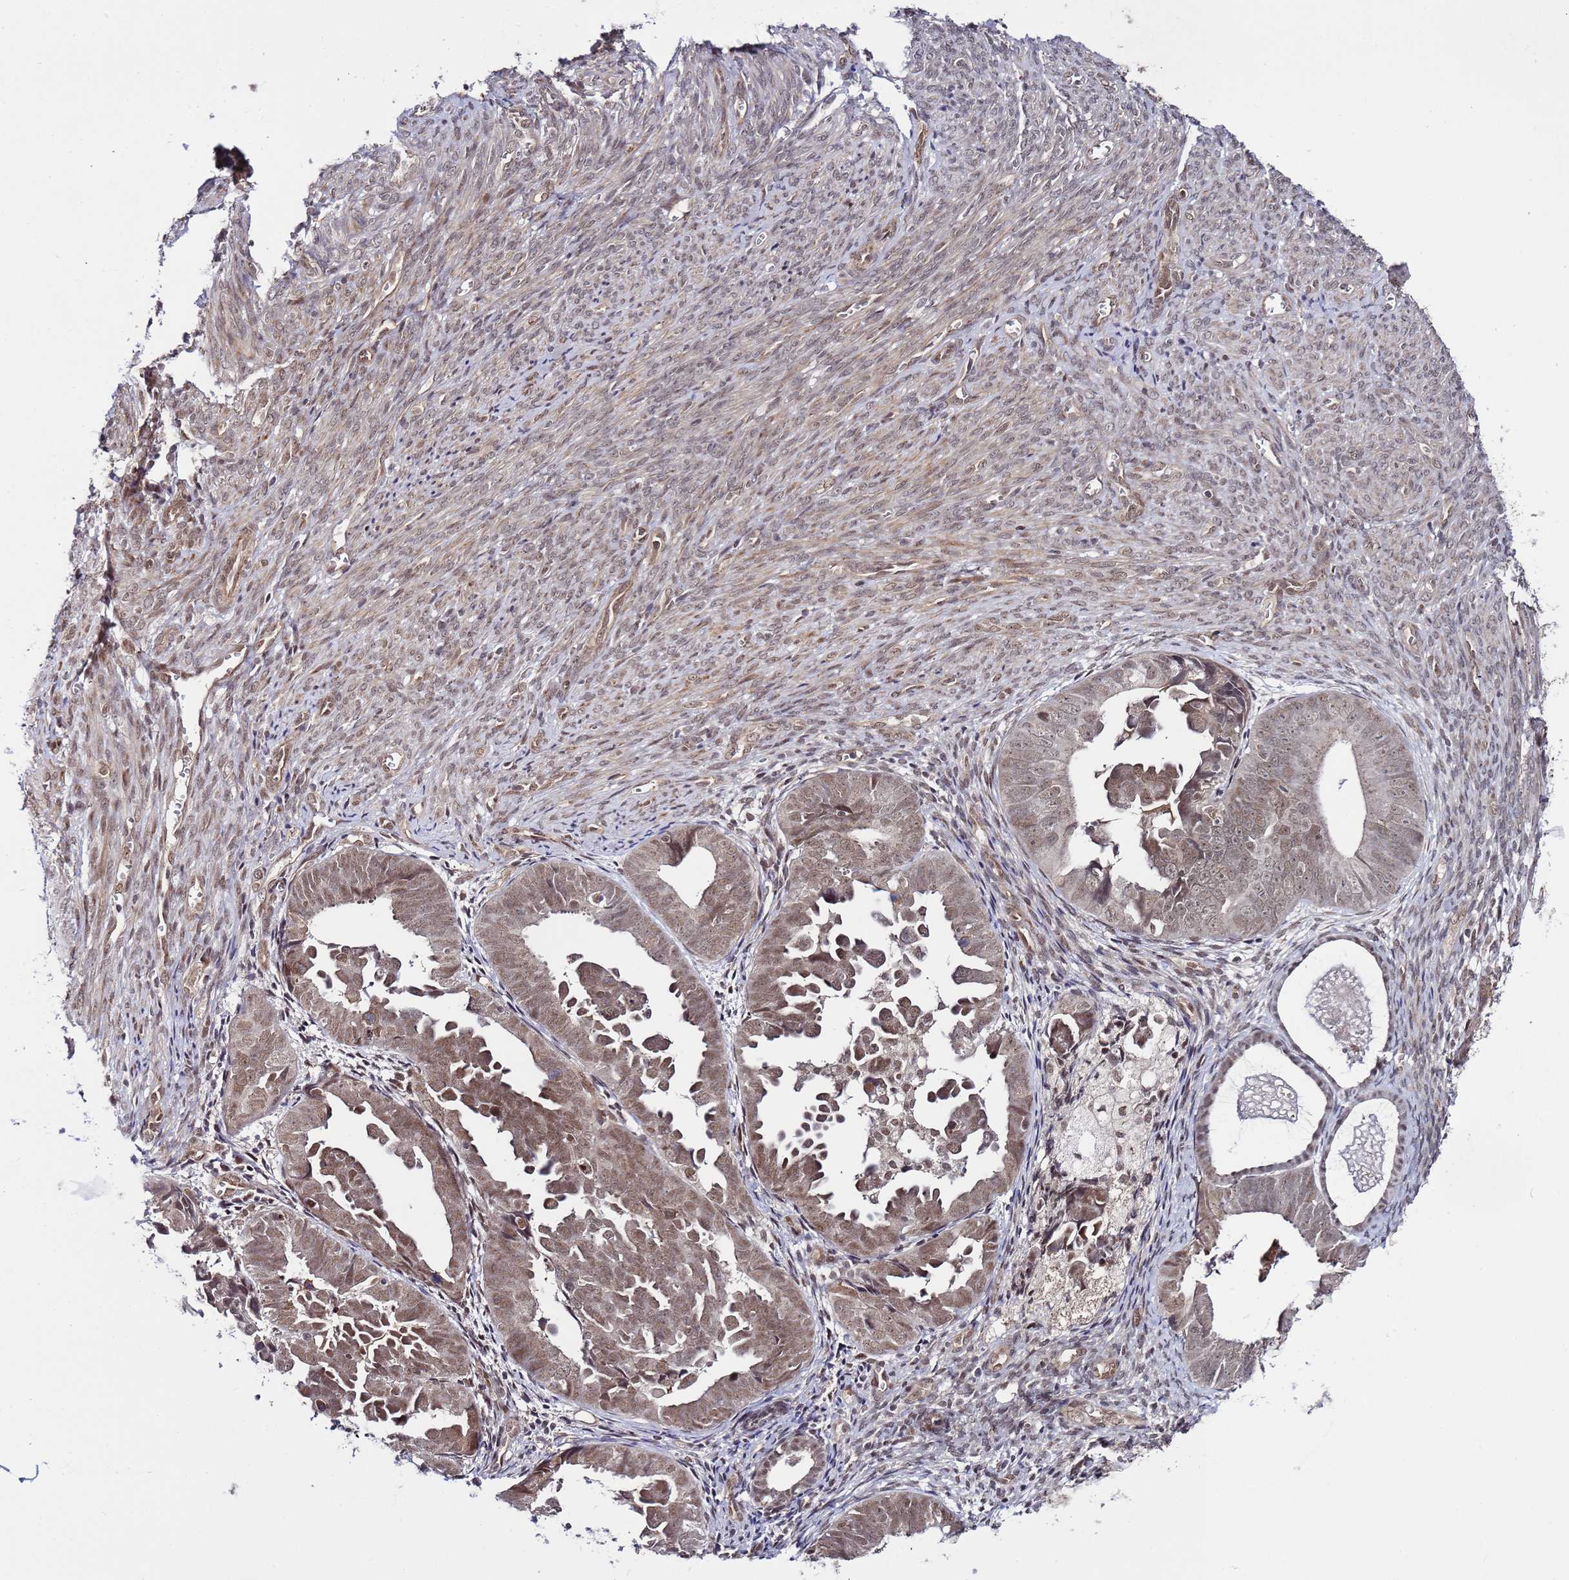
{"staining": {"intensity": "moderate", "quantity": ">75%", "location": "cytoplasmic/membranous,nuclear"}, "tissue": "endometrial cancer", "cell_type": "Tumor cells", "image_type": "cancer", "snomed": [{"axis": "morphology", "description": "Adenocarcinoma, NOS"}, {"axis": "topography", "description": "Endometrium"}], "caption": "Protein expression analysis of human adenocarcinoma (endometrial) reveals moderate cytoplasmic/membranous and nuclear expression in approximately >75% of tumor cells.", "gene": "POLR2D", "patient": {"sex": "female", "age": 75}}